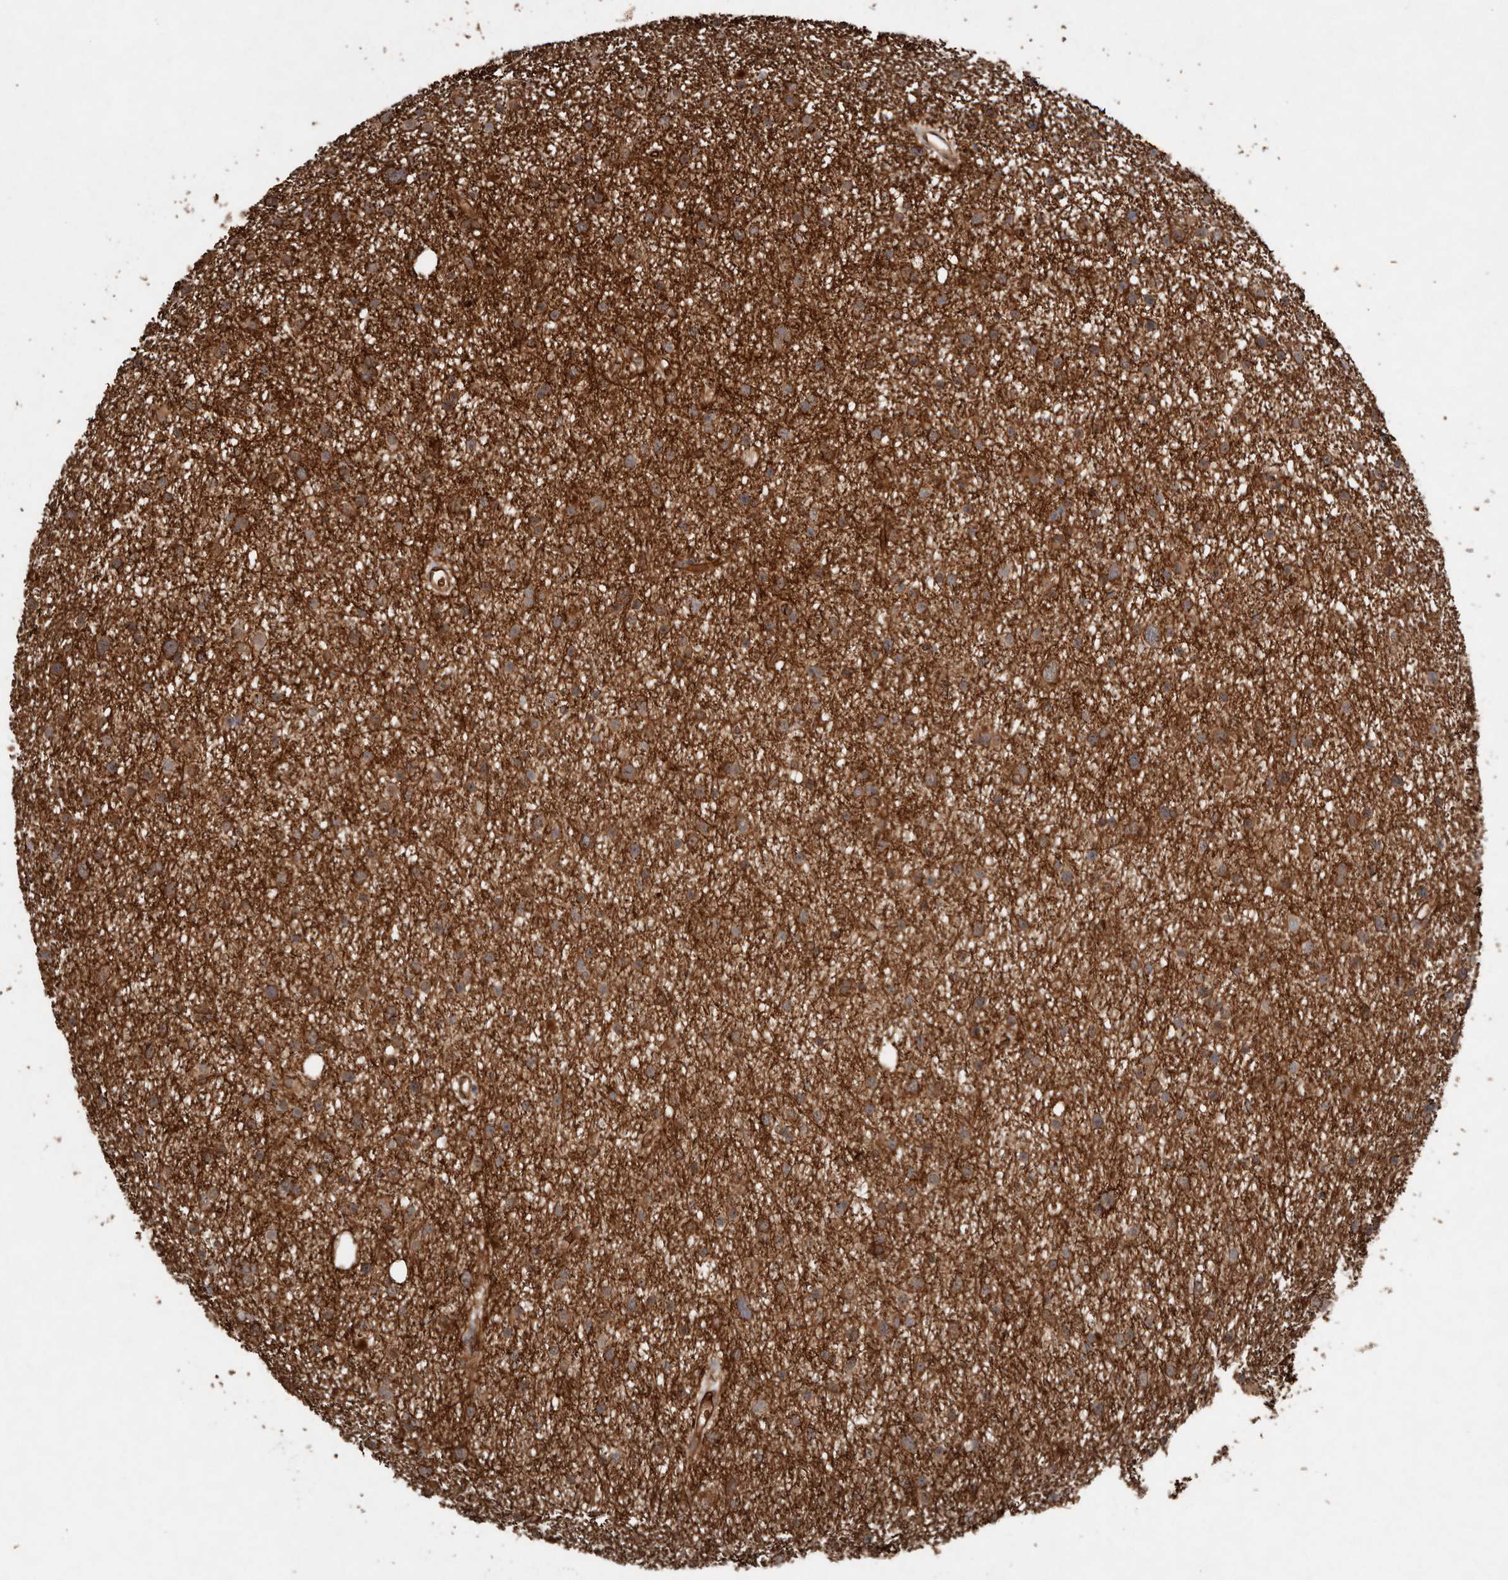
{"staining": {"intensity": "strong", "quantity": ">75%", "location": "cytoplasmic/membranous"}, "tissue": "glioma", "cell_type": "Tumor cells", "image_type": "cancer", "snomed": [{"axis": "morphology", "description": "Glioma, malignant, Low grade"}, {"axis": "topography", "description": "Cerebral cortex"}], "caption": "Human glioma stained for a protein (brown) shows strong cytoplasmic/membranous positive expression in approximately >75% of tumor cells.", "gene": "DIP2C", "patient": {"sex": "female", "age": 39}}